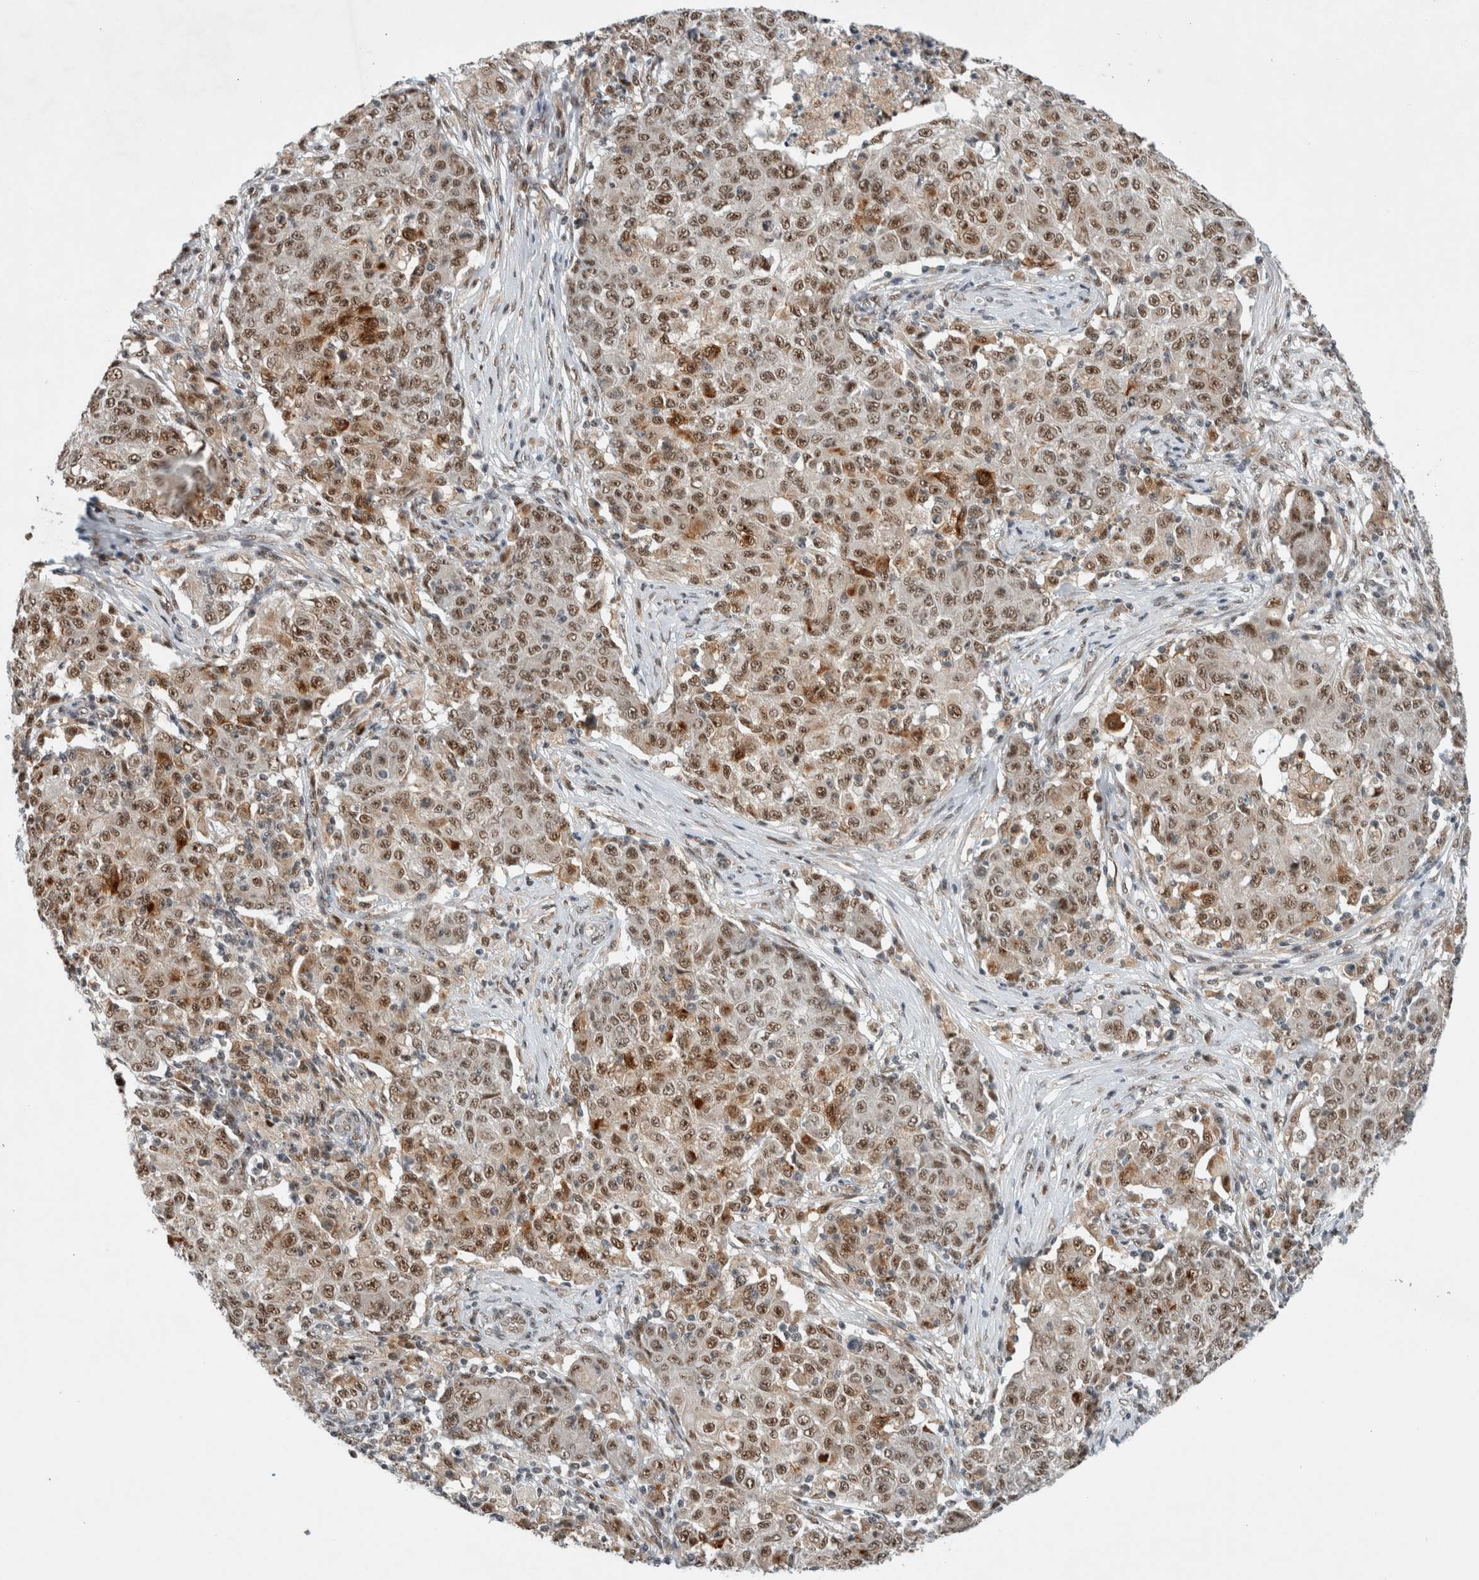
{"staining": {"intensity": "moderate", "quantity": ">75%", "location": "nuclear"}, "tissue": "ovarian cancer", "cell_type": "Tumor cells", "image_type": "cancer", "snomed": [{"axis": "morphology", "description": "Carcinoma, endometroid"}, {"axis": "topography", "description": "Ovary"}], "caption": "Protein expression analysis of human ovarian endometroid carcinoma reveals moderate nuclear staining in approximately >75% of tumor cells. The staining was performed using DAB, with brown indicating positive protein expression. Nuclei are stained blue with hematoxylin.", "gene": "NCAPG2", "patient": {"sex": "female", "age": 42}}